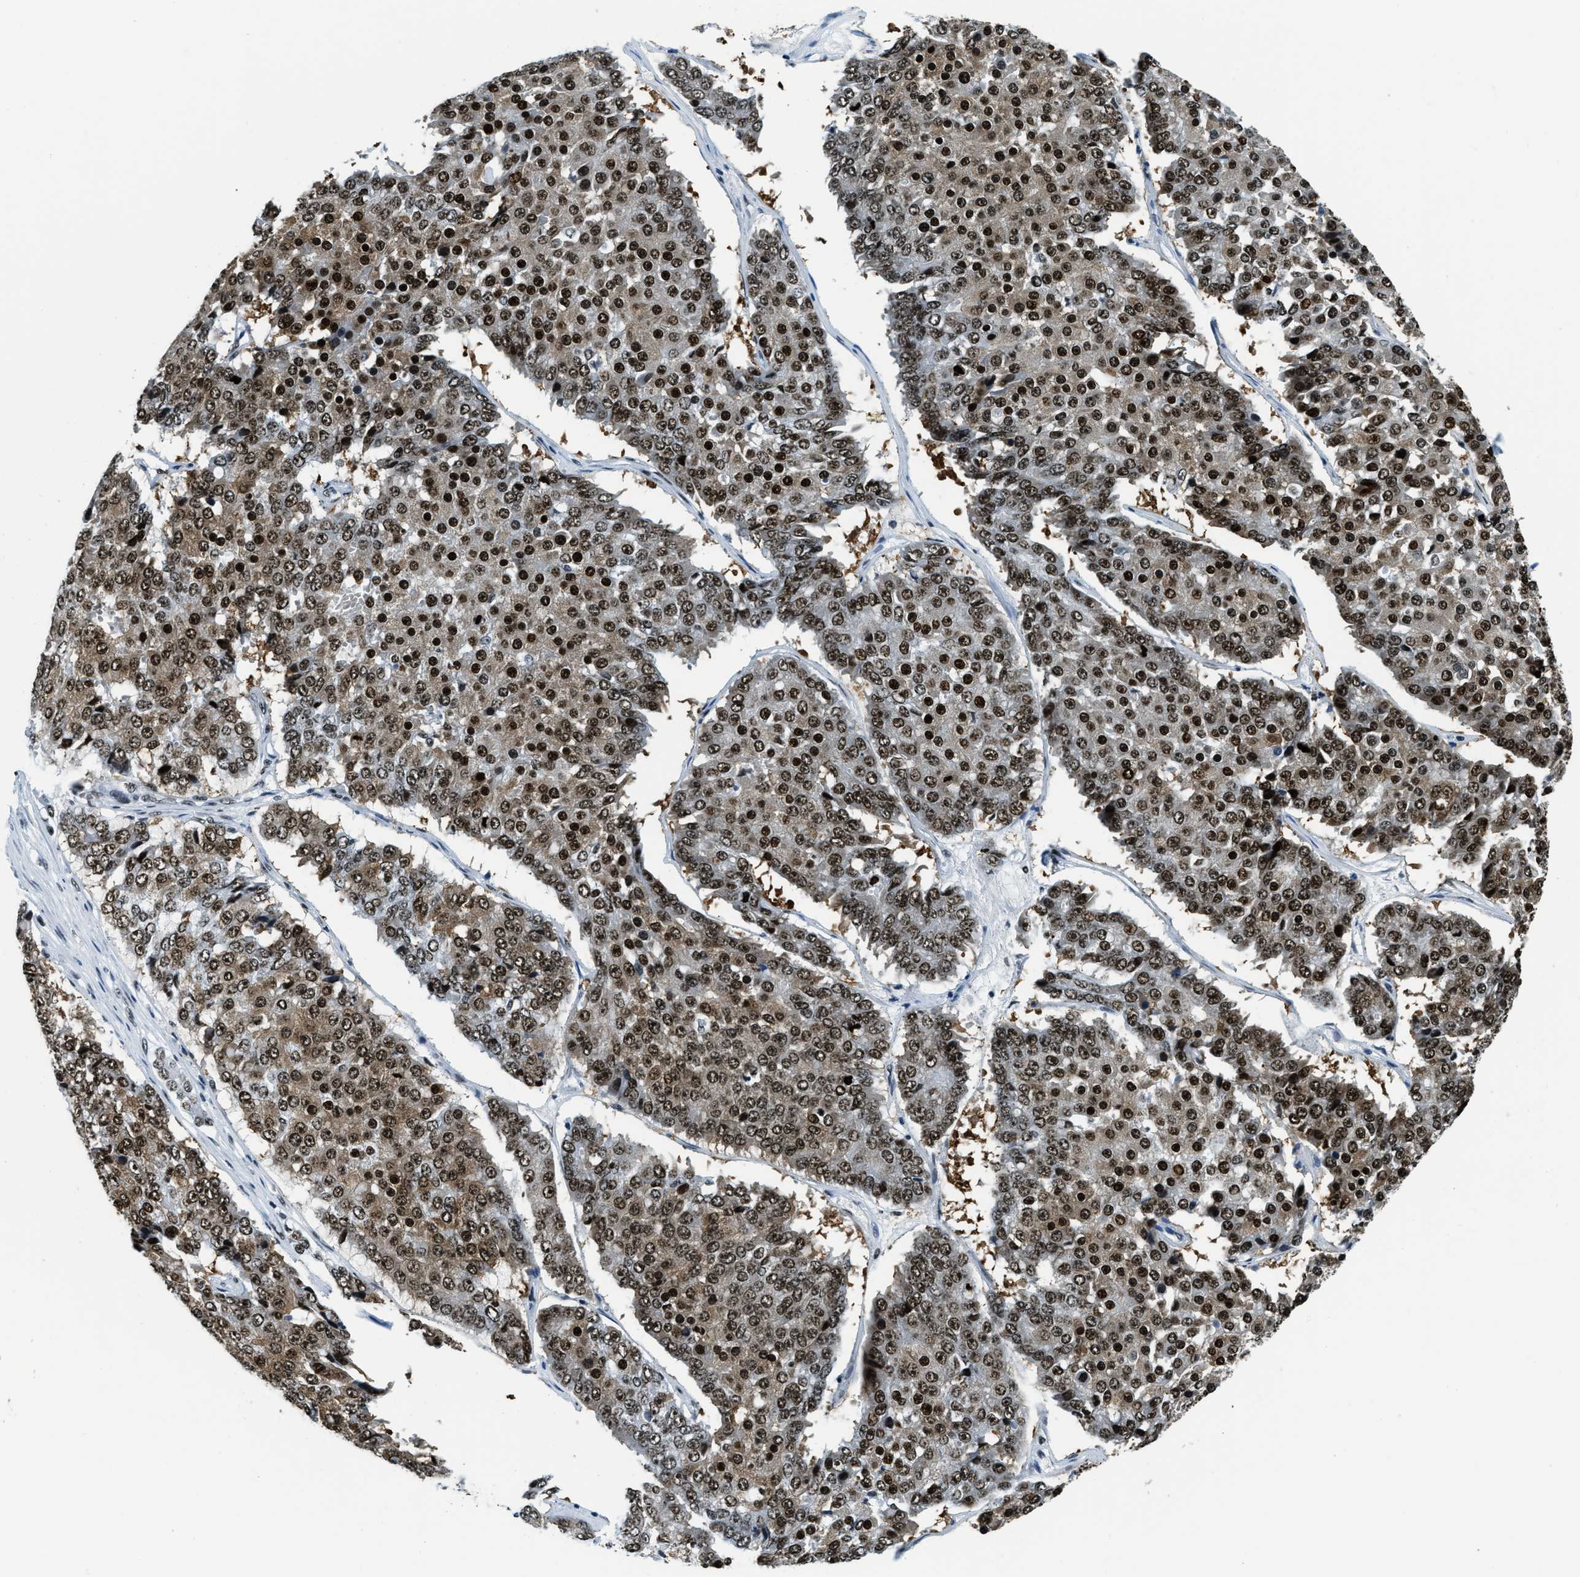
{"staining": {"intensity": "strong", "quantity": ">75%", "location": "nuclear"}, "tissue": "pancreatic cancer", "cell_type": "Tumor cells", "image_type": "cancer", "snomed": [{"axis": "morphology", "description": "Adenocarcinoma, NOS"}, {"axis": "topography", "description": "Pancreas"}], "caption": "An immunohistochemistry (IHC) micrograph of tumor tissue is shown. Protein staining in brown labels strong nuclear positivity in adenocarcinoma (pancreatic) within tumor cells. Nuclei are stained in blue.", "gene": "TOP1", "patient": {"sex": "male", "age": 50}}